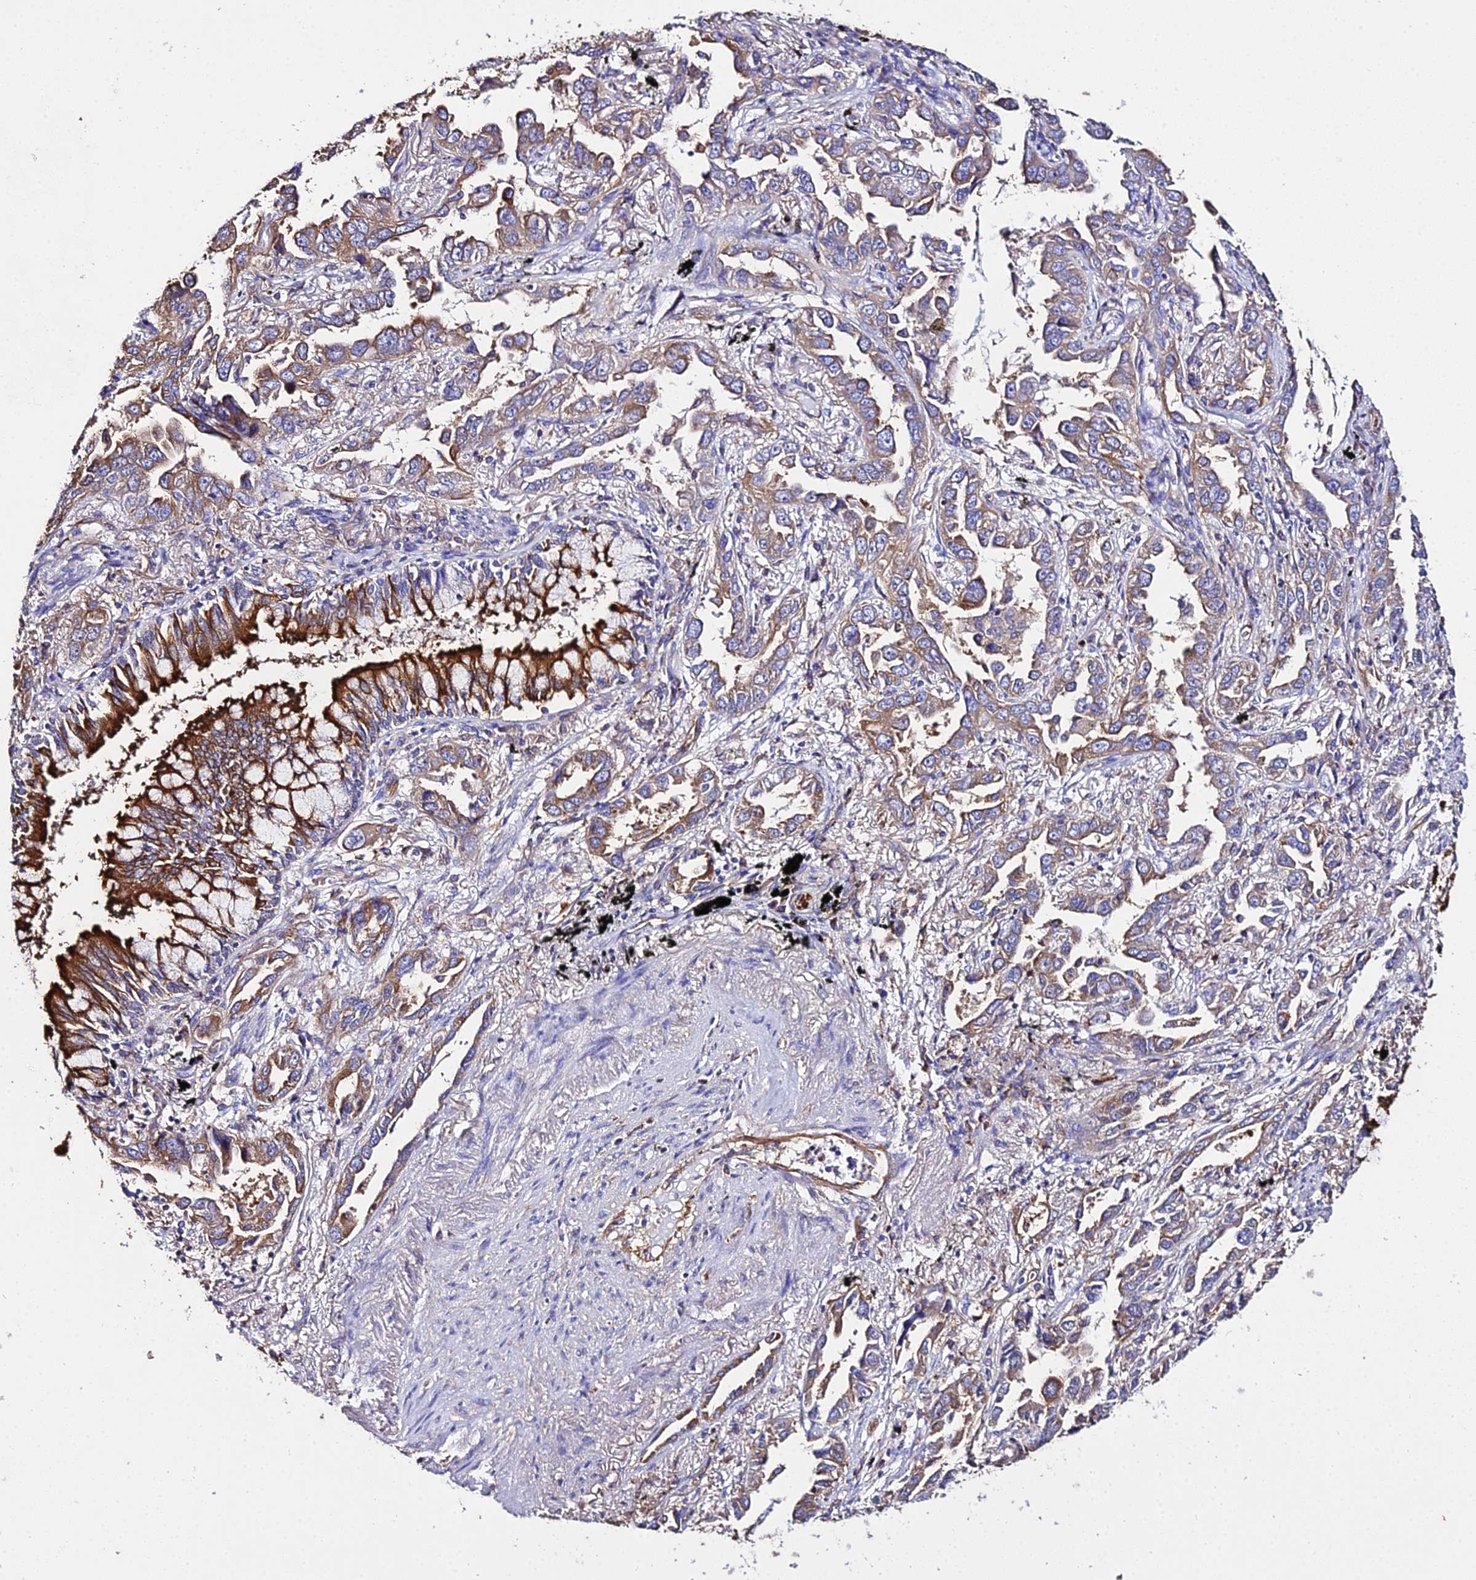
{"staining": {"intensity": "moderate", "quantity": "25%-75%", "location": "cytoplasmic/membranous"}, "tissue": "lung cancer", "cell_type": "Tumor cells", "image_type": "cancer", "snomed": [{"axis": "morphology", "description": "Adenocarcinoma, NOS"}, {"axis": "topography", "description": "Lung"}], "caption": "IHC micrograph of neoplastic tissue: human lung cancer stained using immunohistochemistry (IHC) demonstrates medium levels of moderate protein expression localized specifically in the cytoplasmic/membranous of tumor cells, appearing as a cytoplasmic/membranous brown color.", "gene": "TUBA3D", "patient": {"sex": "male", "age": 67}}